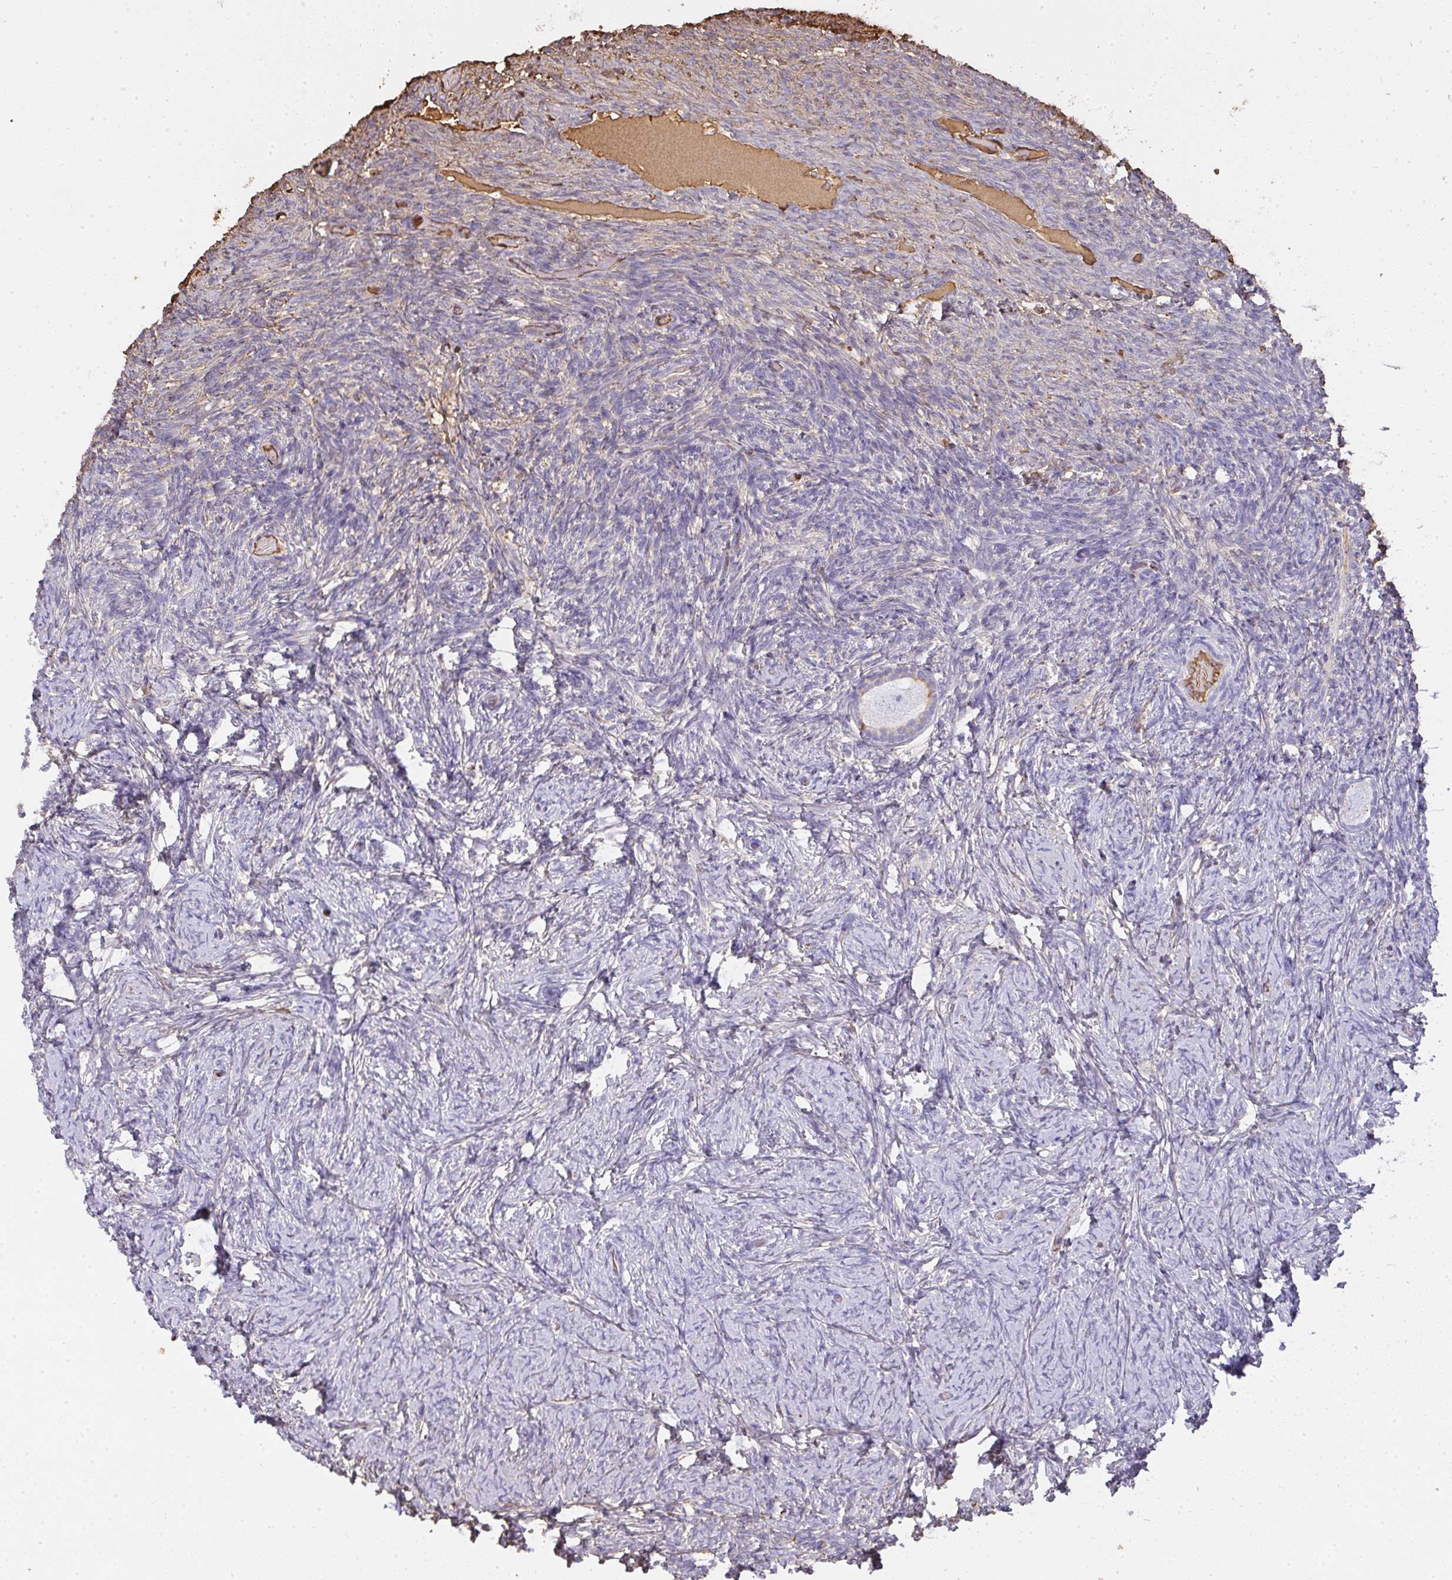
{"staining": {"intensity": "negative", "quantity": "none", "location": "none"}, "tissue": "ovary", "cell_type": "Follicle cells", "image_type": "normal", "snomed": [{"axis": "morphology", "description": "Normal tissue, NOS"}, {"axis": "topography", "description": "Ovary"}], "caption": "Ovary was stained to show a protein in brown. There is no significant staining in follicle cells. The staining was performed using DAB to visualize the protein expression in brown, while the nuclei were stained in blue with hematoxylin (Magnification: 20x).", "gene": "SMYD5", "patient": {"sex": "female", "age": 34}}